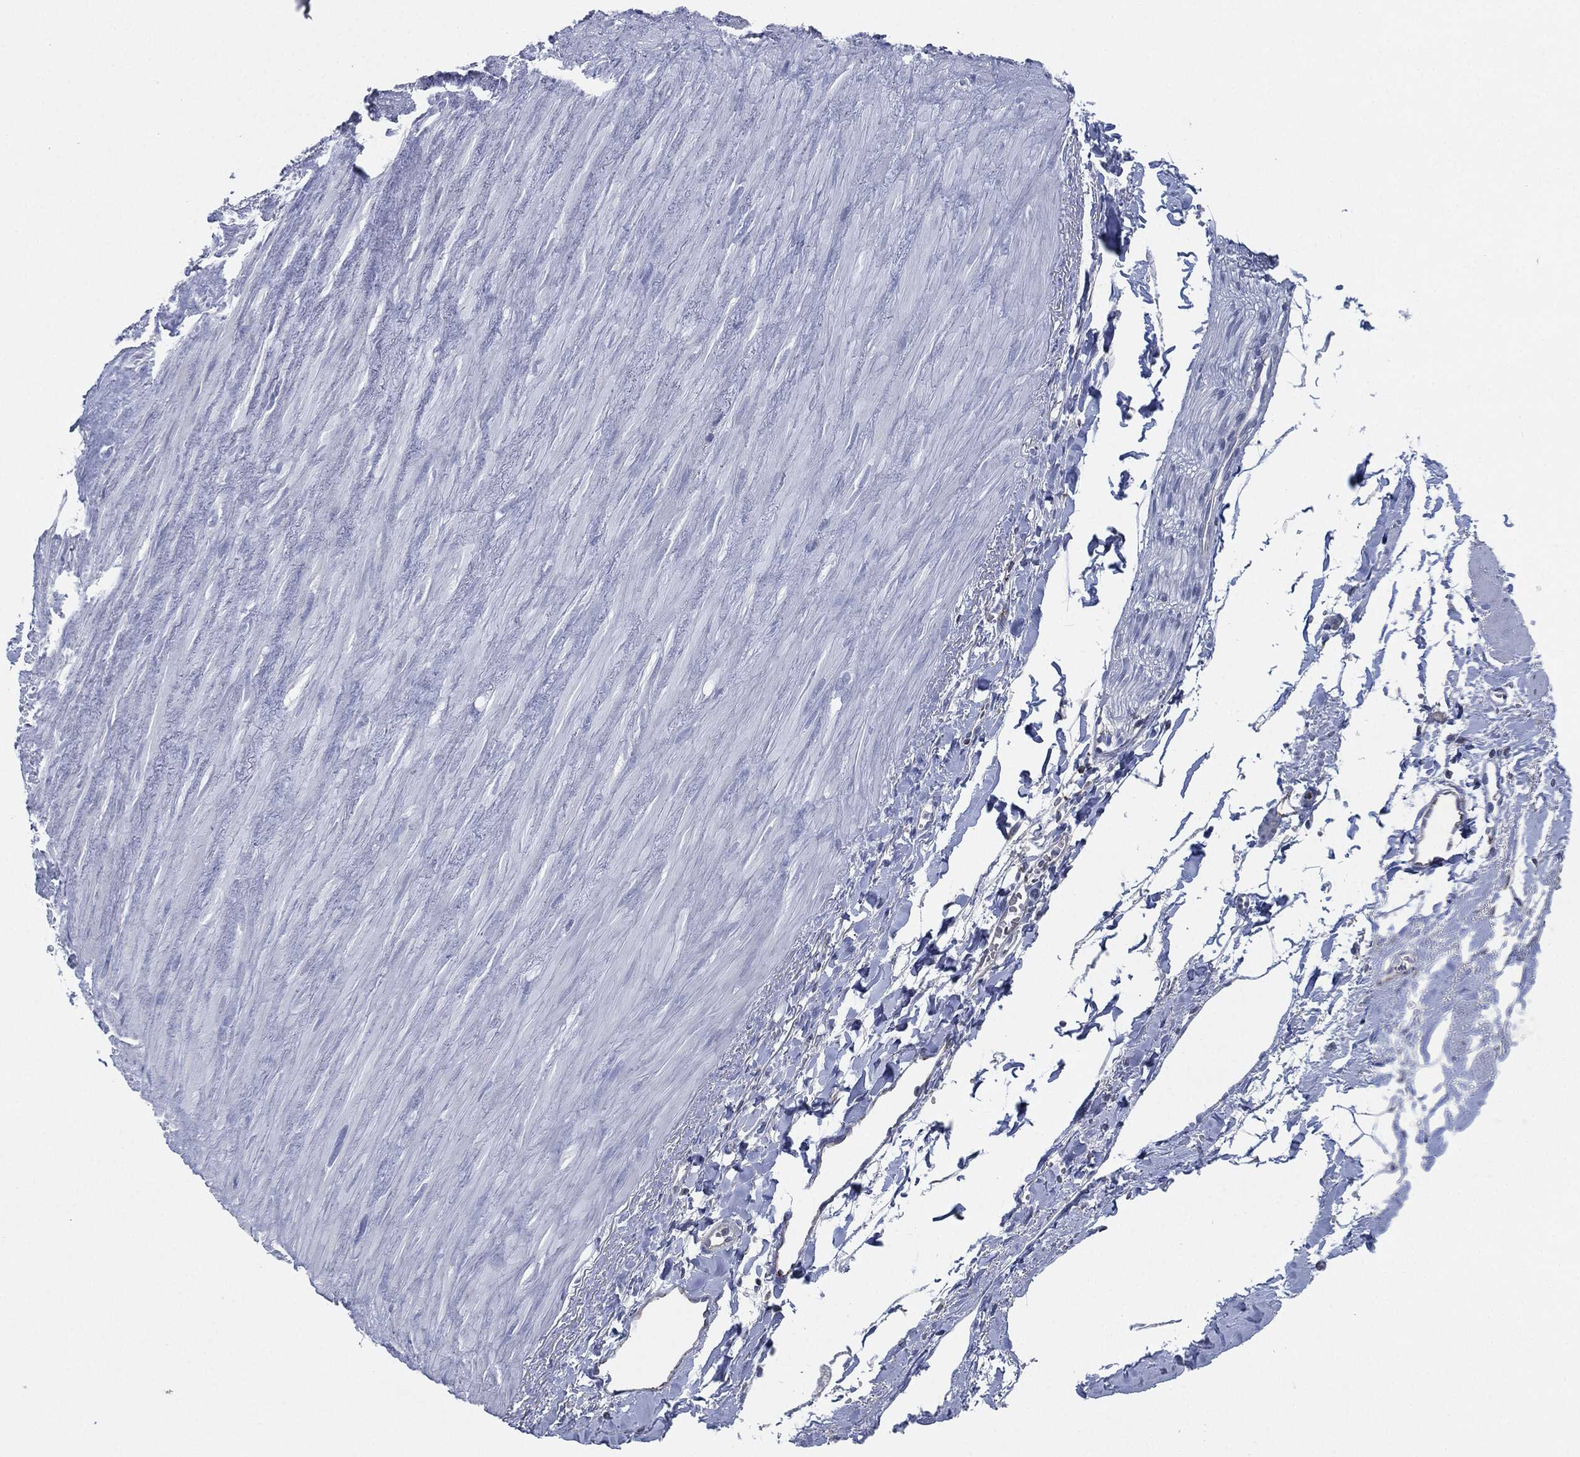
{"staining": {"intensity": "negative", "quantity": "none", "location": "none"}, "tissue": "soft tissue", "cell_type": "Fibroblasts", "image_type": "normal", "snomed": [{"axis": "morphology", "description": "Normal tissue, NOS"}, {"axis": "morphology", "description": "Adenocarcinoma, NOS"}, {"axis": "topography", "description": "Pancreas"}, {"axis": "topography", "description": "Peripheral nerve tissue"}], "caption": "High power microscopy histopathology image of an IHC image of normal soft tissue, revealing no significant expression in fibroblasts. The staining is performed using DAB brown chromogen with nuclei counter-stained in using hematoxylin.", "gene": "SHROOM2", "patient": {"sex": "male", "age": 61}}